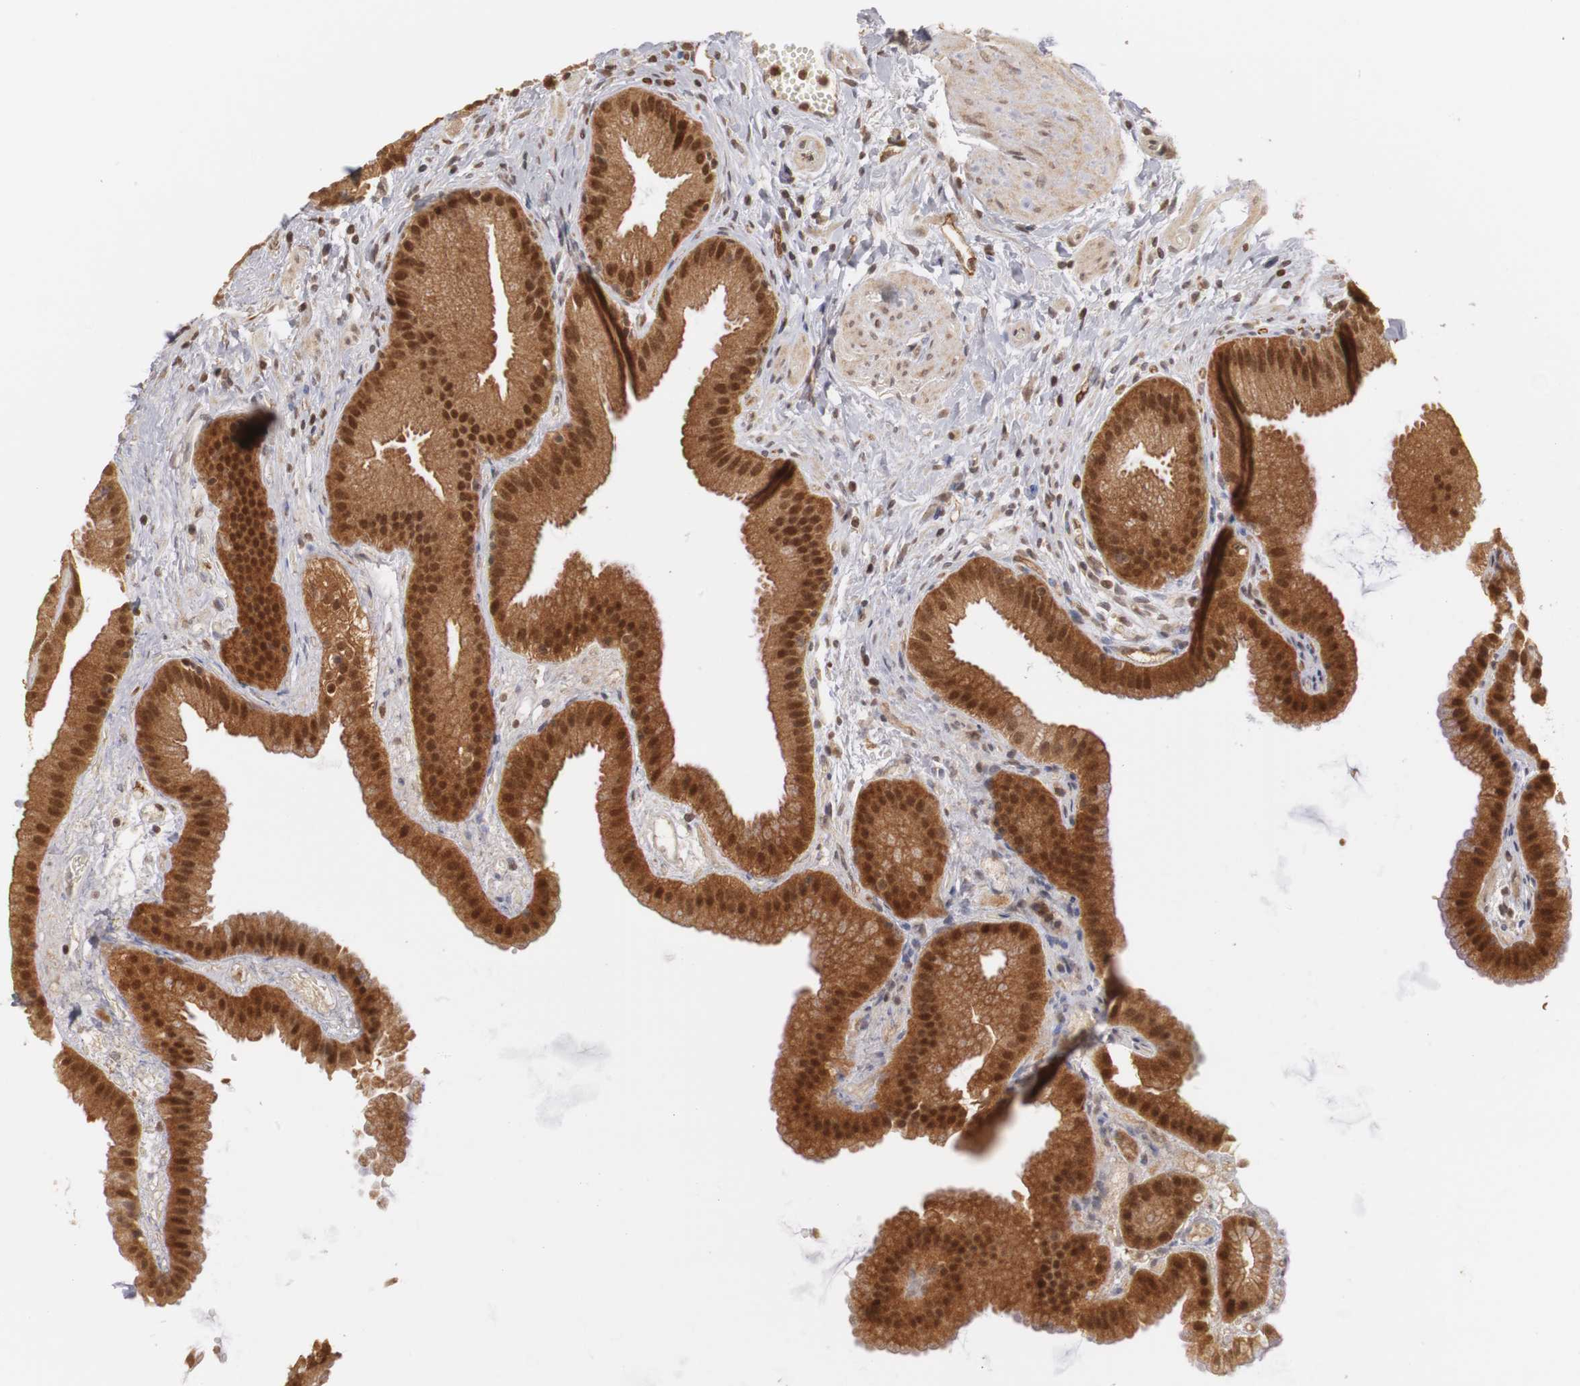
{"staining": {"intensity": "moderate", "quantity": ">75%", "location": "cytoplasmic/membranous,nuclear"}, "tissue": "gallbladder", "cell_type": "Glandular cells", "image_type": "normal", "snomed": [{"axis": "morphology", "description": "Normal tissue, NOS"}, {"axis": "topography", "description": "Gallbladder"}], "caption": "High-magnification brightfield microscopy of unremarkable gallbladder stained with DAB (3,3'-diaminobenzidine) (brown) and counterstained with hematoxylin (blue). glandular cells exhibit moderate cytoplasmic/membranous,nuclear staining is present in approximately>75% of cells.", "gene": "PLEKHA1", "patient": {"sex": "female", "age": 63}}